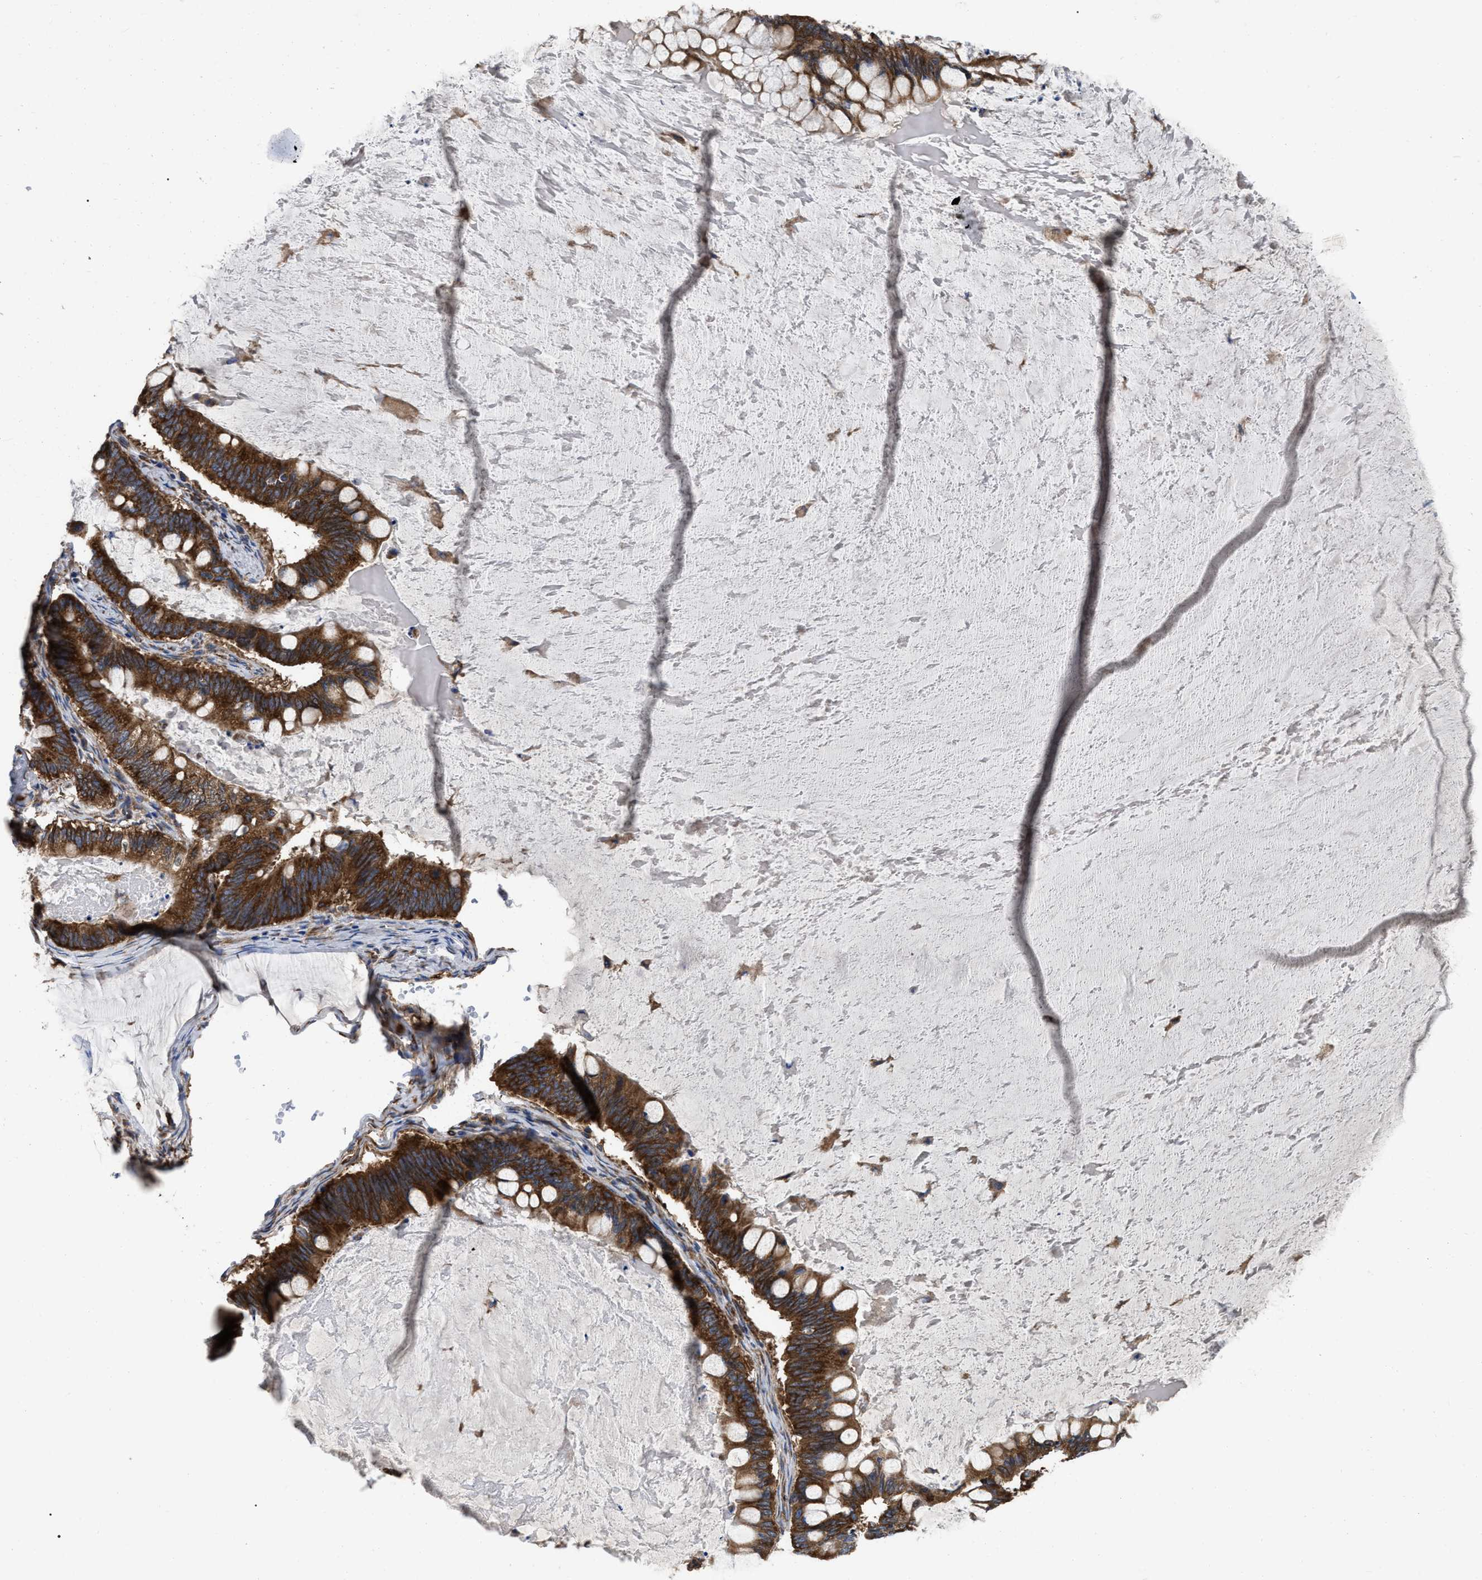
{"staining": {"intensity": "strong", "quantity": ">75%", "location": "cytoplasmic/membranous"}, "tissue": "ovarian cancer", "cell_type": "Tumor cells", "image_type": "cancer", "snomed": [{"axis": "morphology", "description": "Cystadenocarcinoma, mucinous, NOS"}, {"axis": "topography", "description": "Ovary"}], "caption": "The photomicrograph displays immunohistochemical staining of mucinous cystadenocarcinoma (ovarian). There is strong cytoplasmic/membranous positivity is identified in approximately >75% of tumor cells. (DAB IHC, brown staining for protein, blue staining for nuclei).", "gene": "FAM120A", "patient": {"sex": "female", "age": 61}}